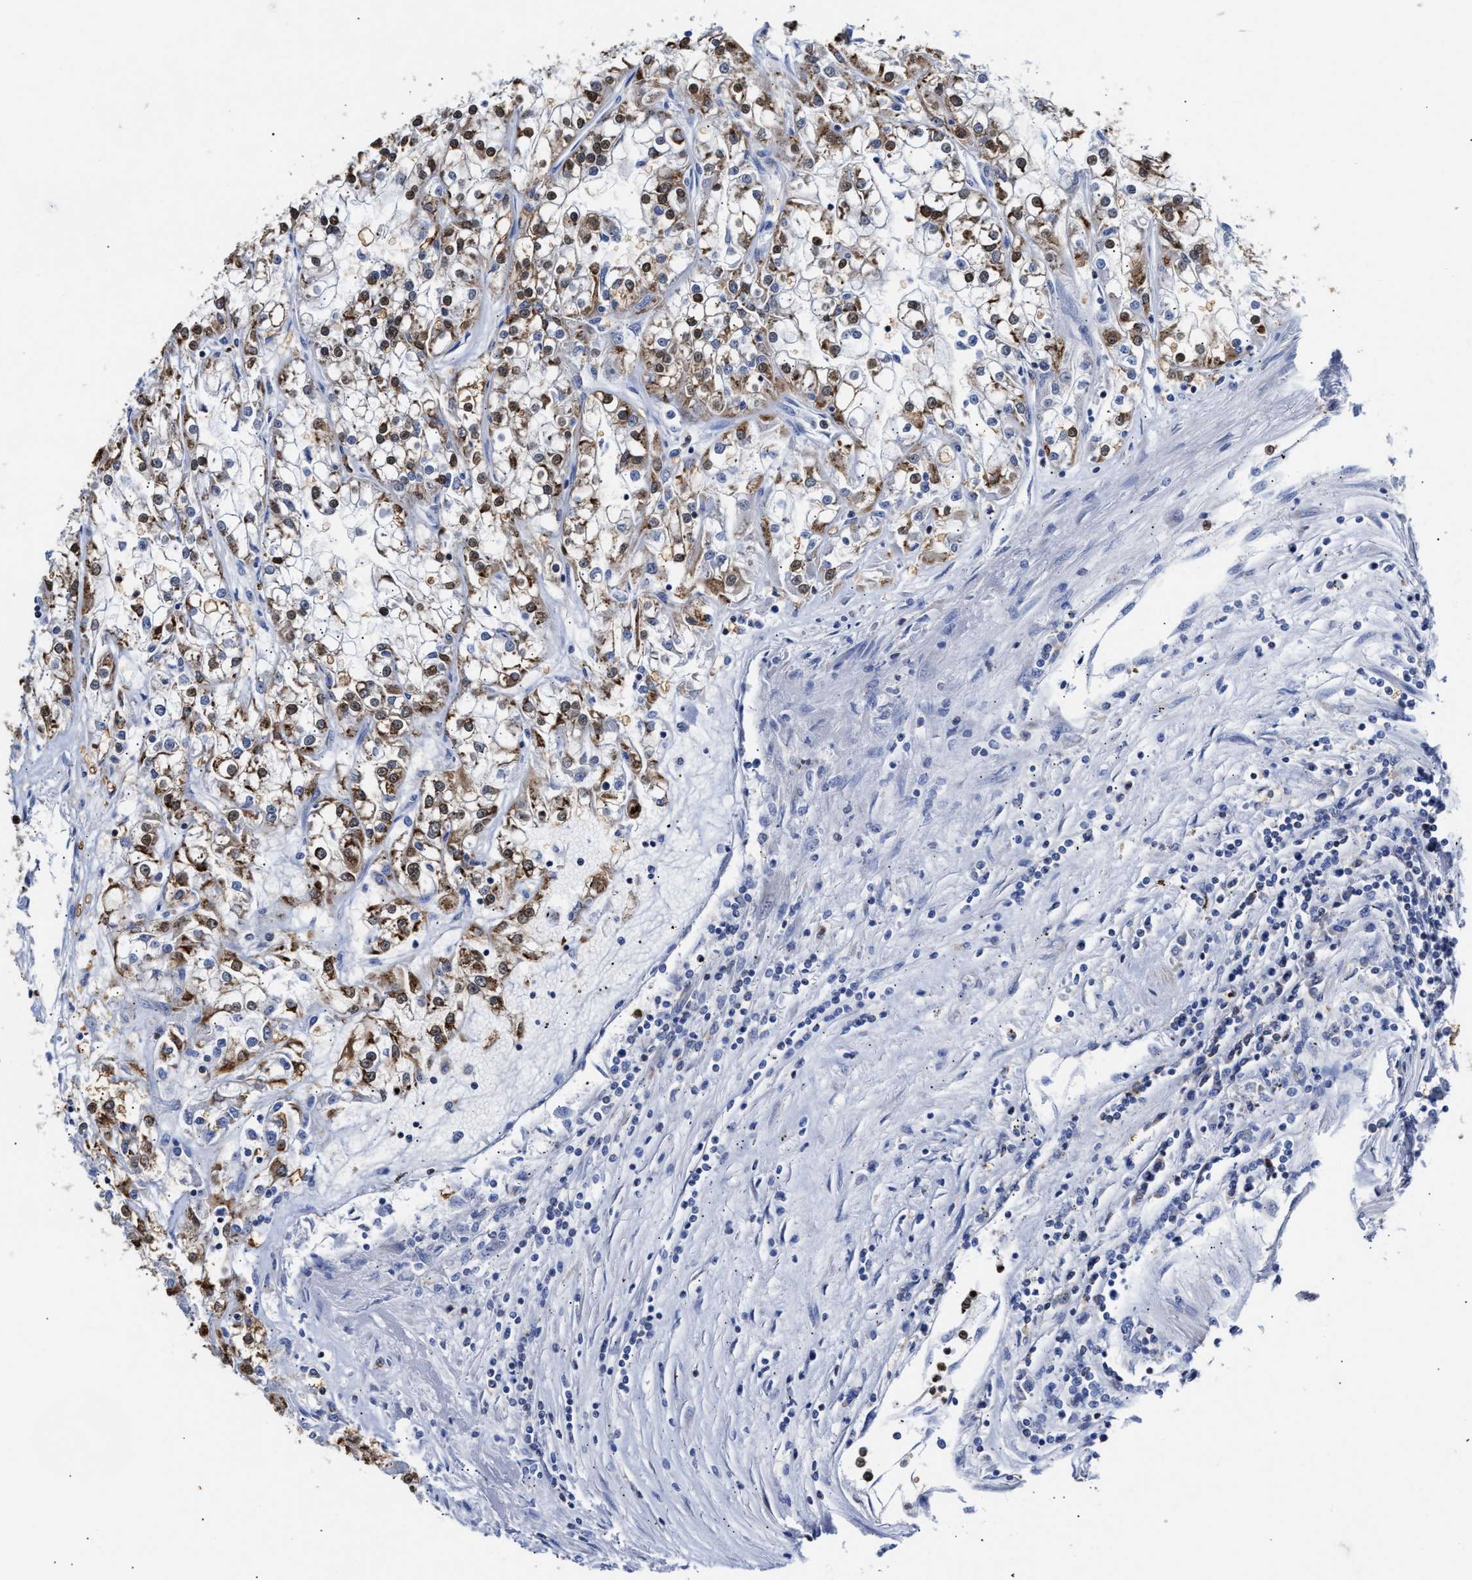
{"staining": {"intensity": "moderate", "quantity": "25%-75%", "location": "cytoplasmic/membranous"}, "tissue": "renal cancer", "cell_type": "Tumor cells", "image_type": "cancer", "snomed": [{"axis": "morphology", "description": "Adenocarcinoma, NOS"}, {"axis": "topography", "description": "Kidney"}], "caption": "The photomicrograph displays immunohistochemical staining of renal cancer (adenocarcinoma). There is moderate cytoplasmic/membranous positivity is appreciated in approximately 25%-75% of tumor cells. The staining was performed using DAB (3,3'-diaminobenzidine), with brown indicating positive protein expression. Nuclei are stained blue with hematoxylin.", "gene": "KLHDC1", "patient": {"sex": "female", "age": 52}}